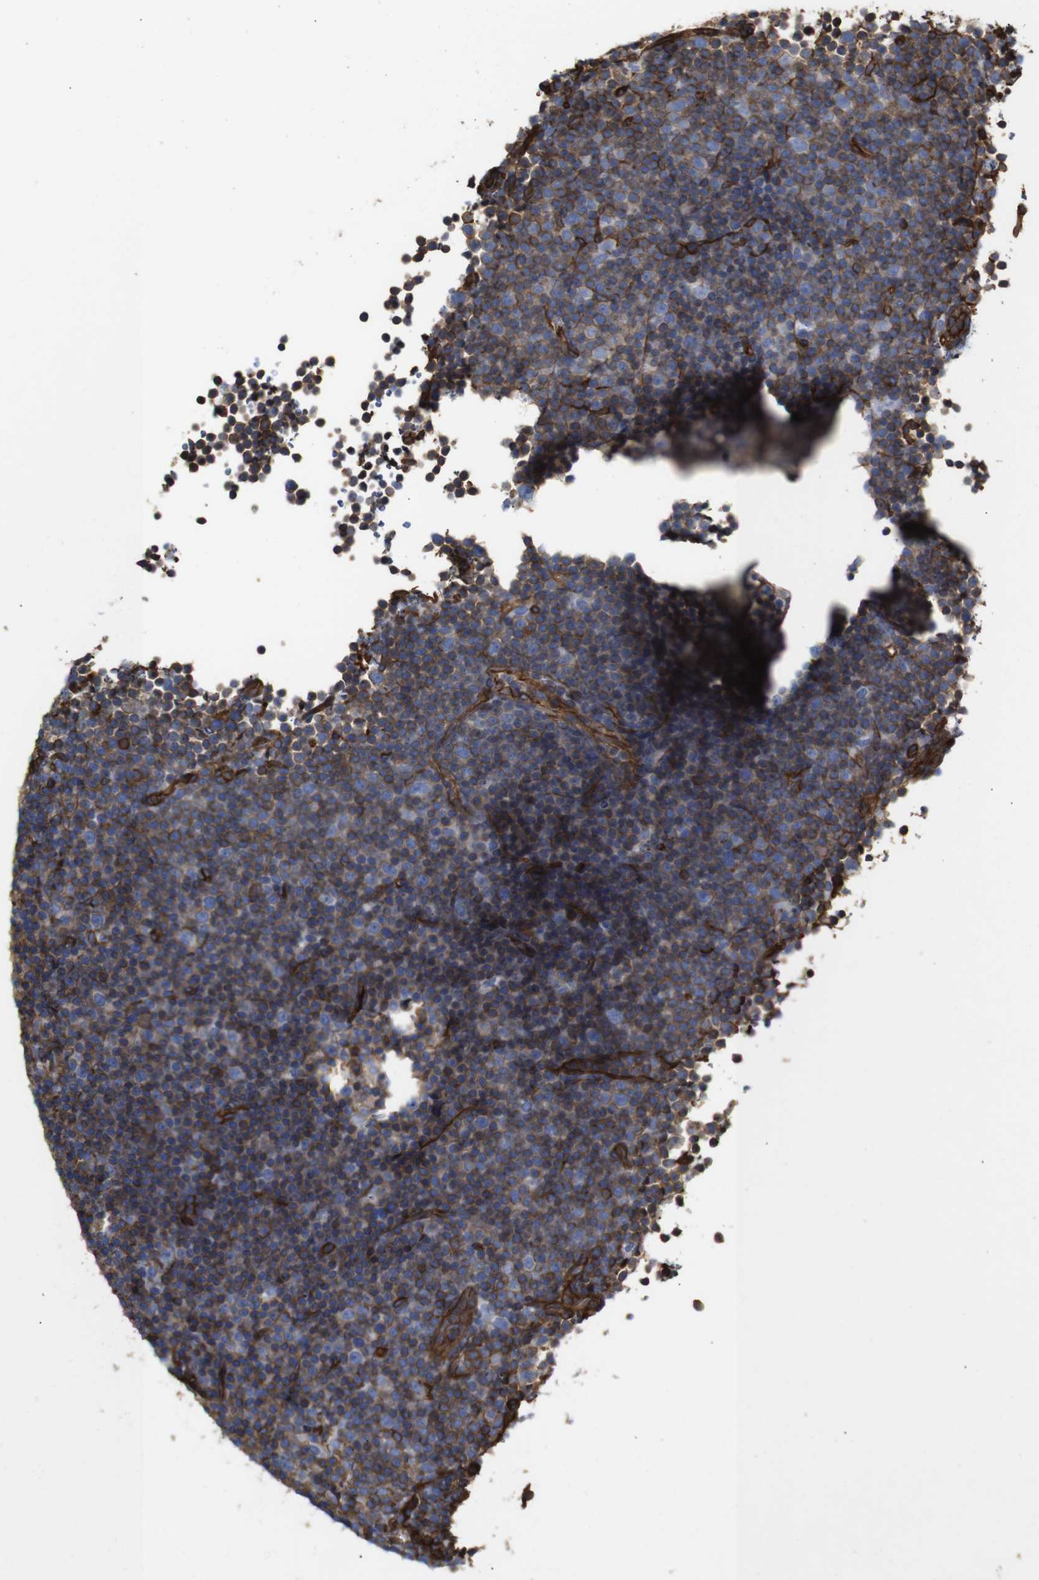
{"staining": {"intensity": "moderate", "quantity": "<25%", "location": "cytoplasmic/membranous"}, "tissue": "lymphoma", "cell_type": "Tumor cells", "image_type": "cancer", "snomed": [{"axis": "morphology", "description": "Malignant lymphoma, non-Hodgkin's type, Low grade"}, {"axis": "topography", "description": "Lymph node"}], "caption": "A micrograph of lymphoma stained for a protein displays moderate cytoplasmic/membranous brown staining in tumor cells.", "gene": "SPTBN1", "patient": {"sex": "female", "age": 67}}